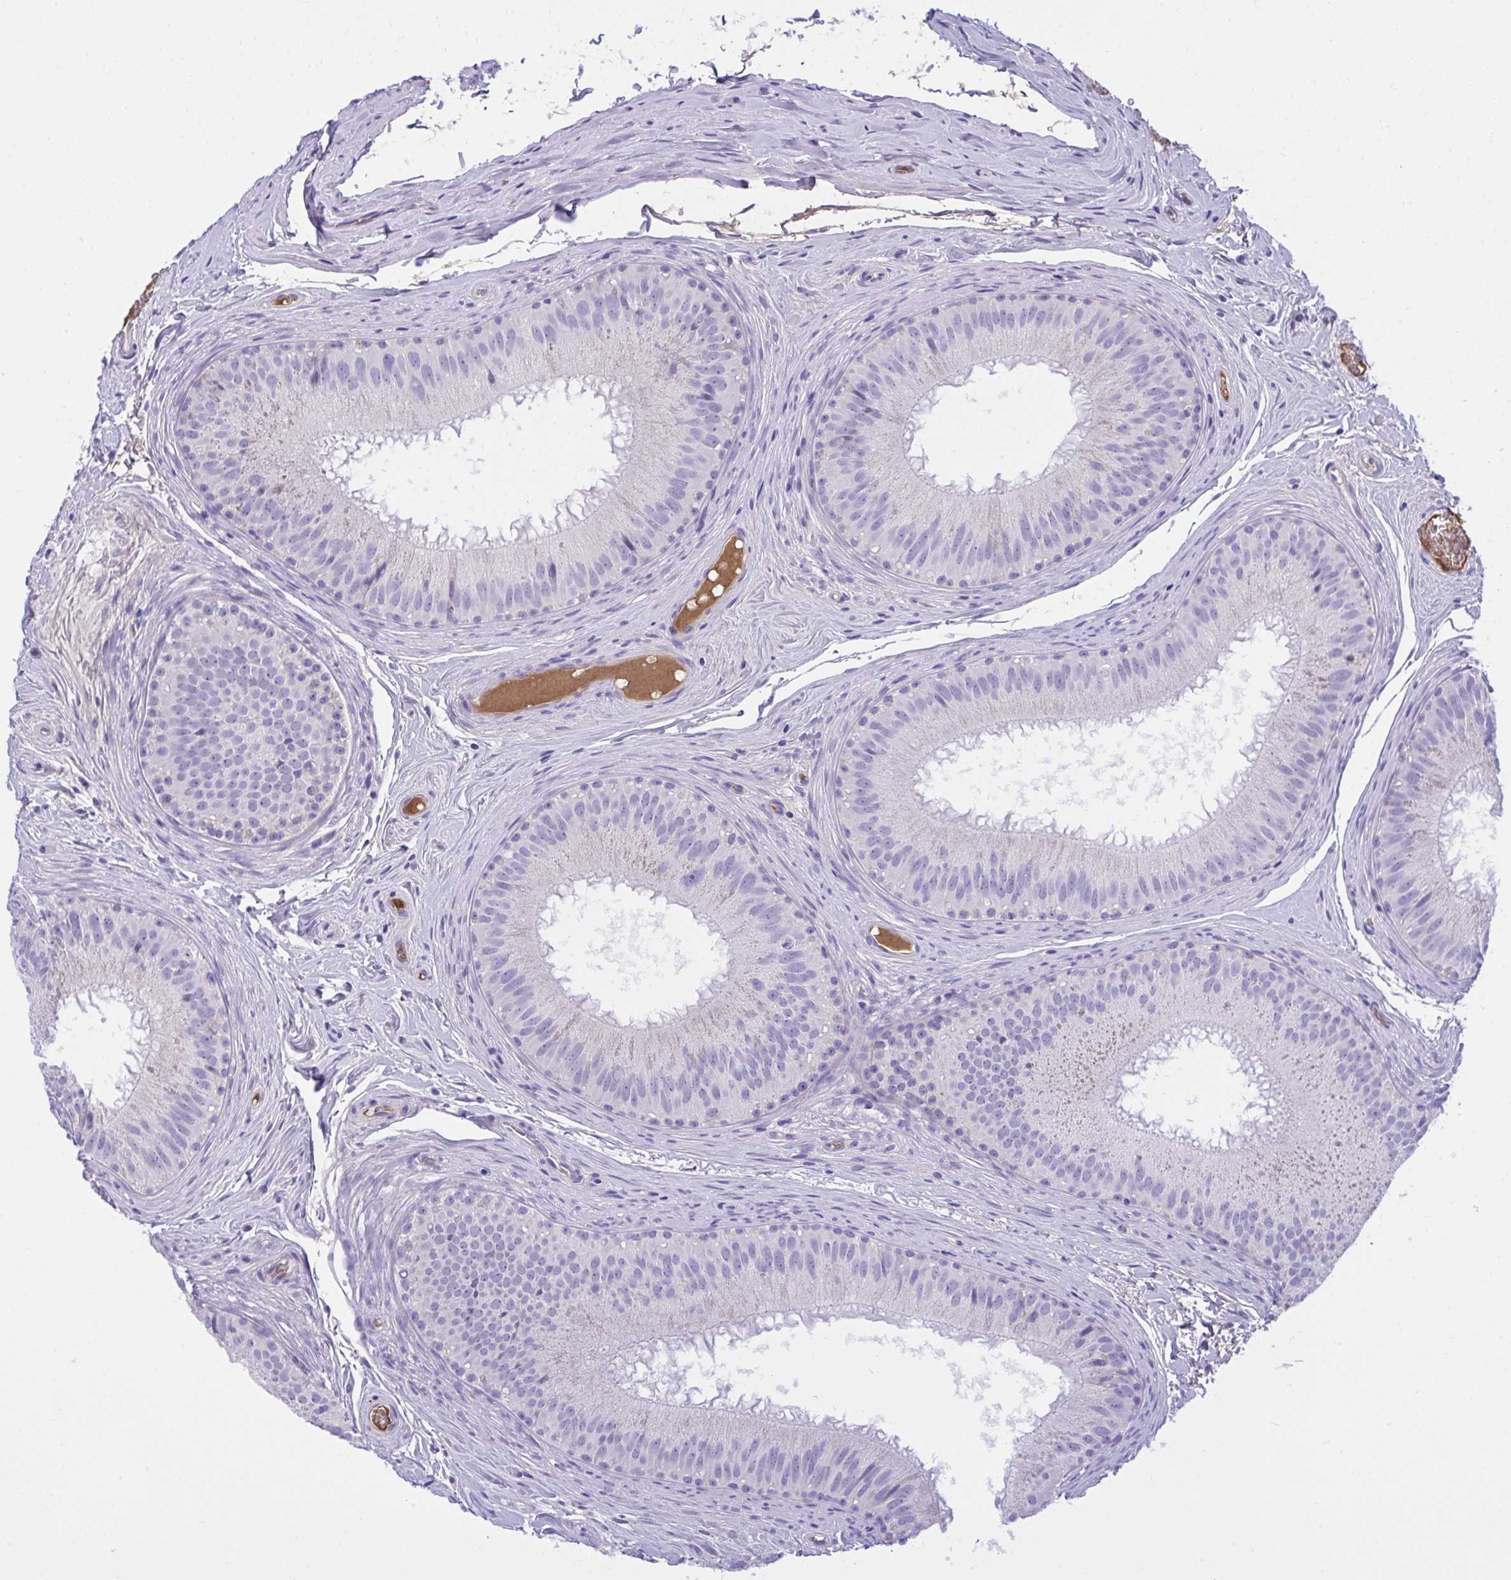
{"staining": {"intensity": "negative", "quantity": "none", "location": "none"}, "tissue": "epididymis", "cell_type": "Glandular cells", "image_type": "normal", "snomed": [{"axis": "morphology", "description": "Normal tissue, NOS"}, {"axis": "topography", "description": "Epididymis"}], "caption": "A photomicrograph of epididymis stained for a protein exhibits no brown staining in glandular cells. (Brightfield microscopy of DAB (3,3'-diaminobenzidine) immunohistochemistry at high magnification).", "gene": "HRG", "patient": {"sex": "male", "age": 44}}